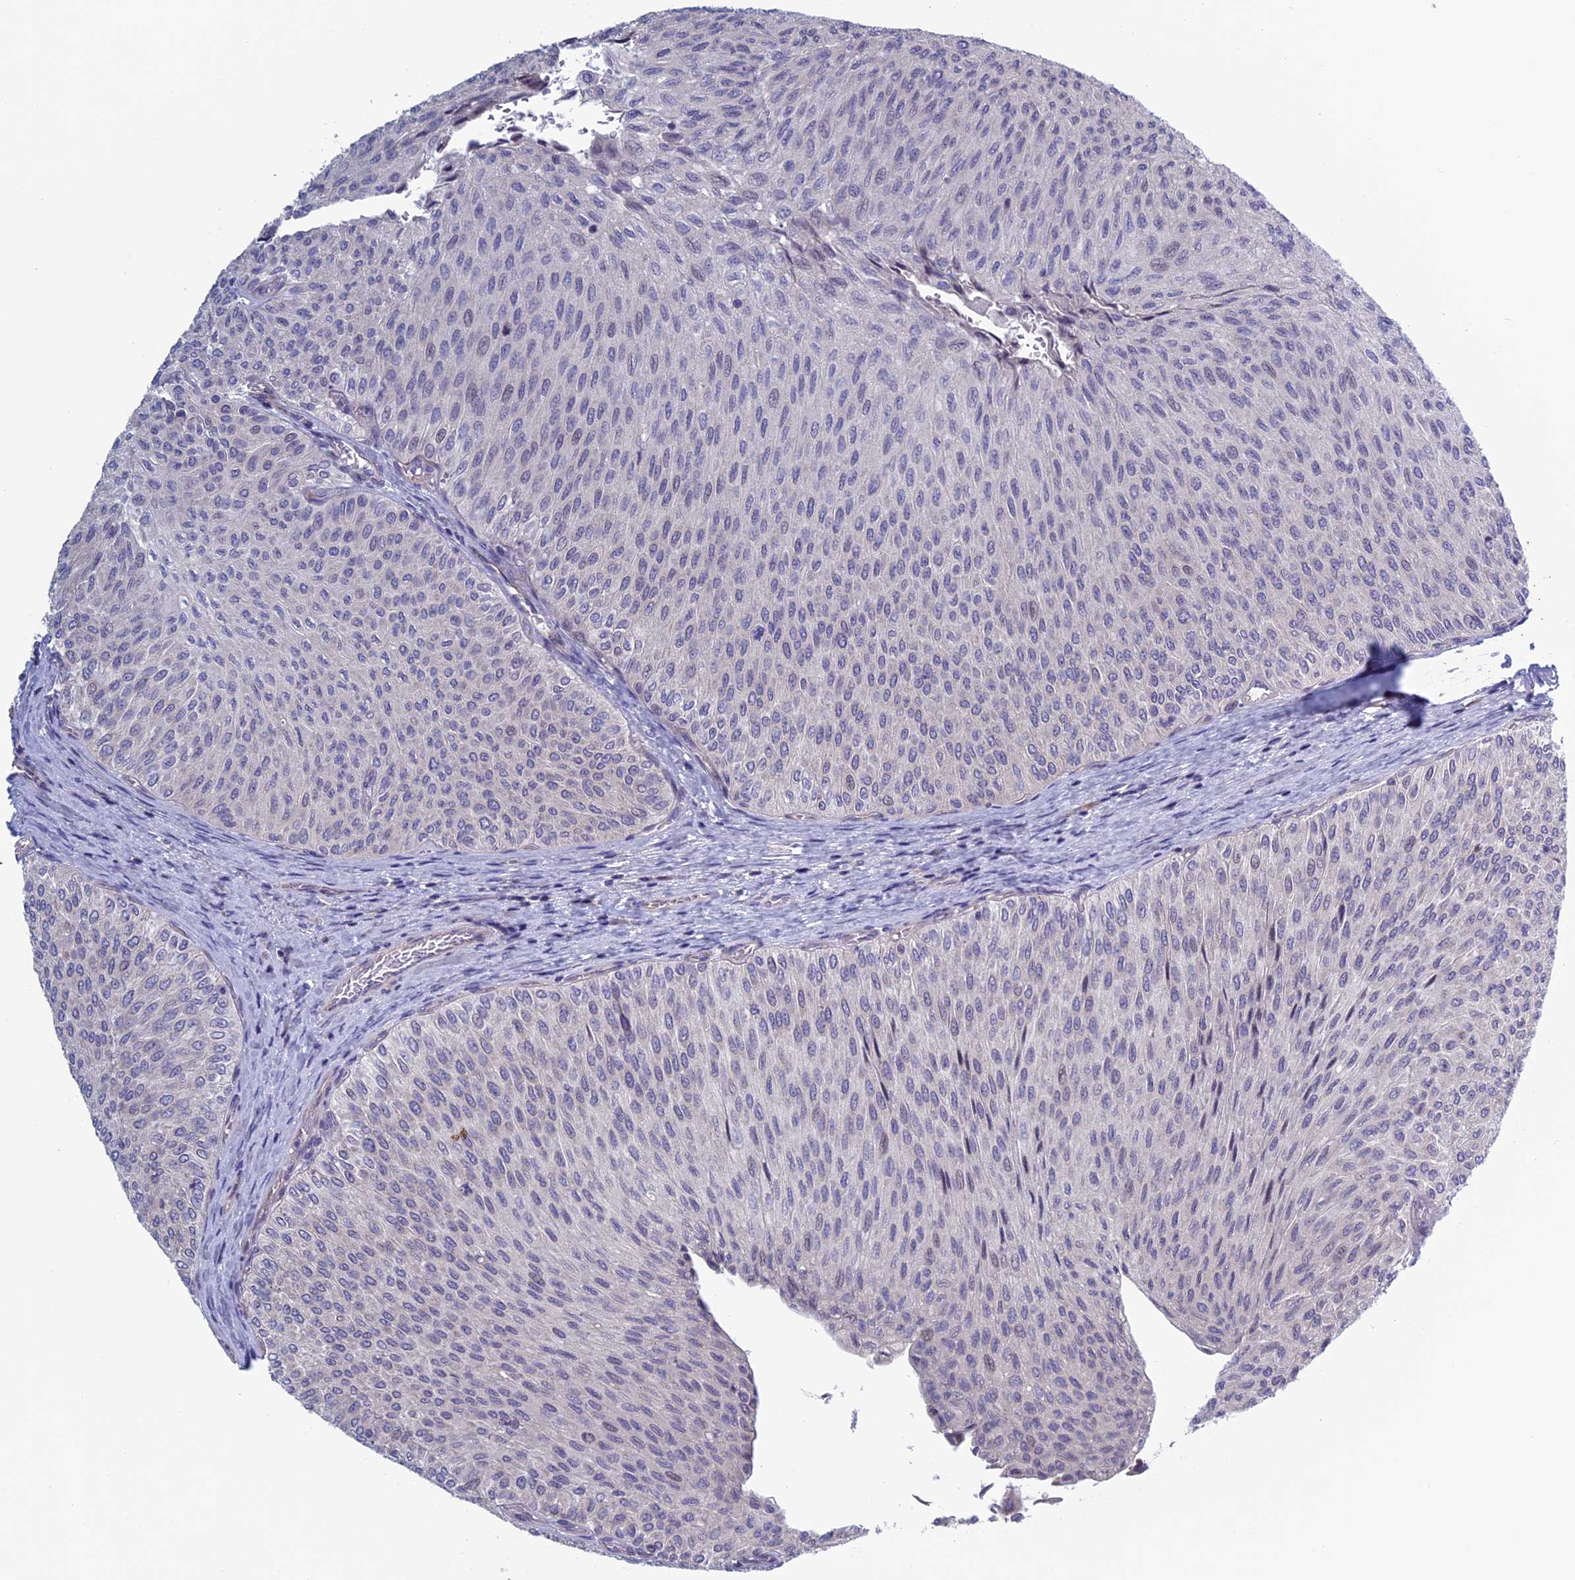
{"staining": {"intensity": "negative", "quantity": "none", "location": "none"}, "tissue": "urothelial cancer", "cell_type": "Tumor cells", "image_type": "cancer", "snomed": [{"axis": "morphology", "description": "Urothelial carcinoma, Low grade"}, {"axis": "topography", "description": "Urinary bladder"}], "caption": "IHC of human low-grade urothelial carcinoma displays no expression in tumor cells.", "gene": "BCL2L10", "patient": {"sex": "male", "age": 78}}